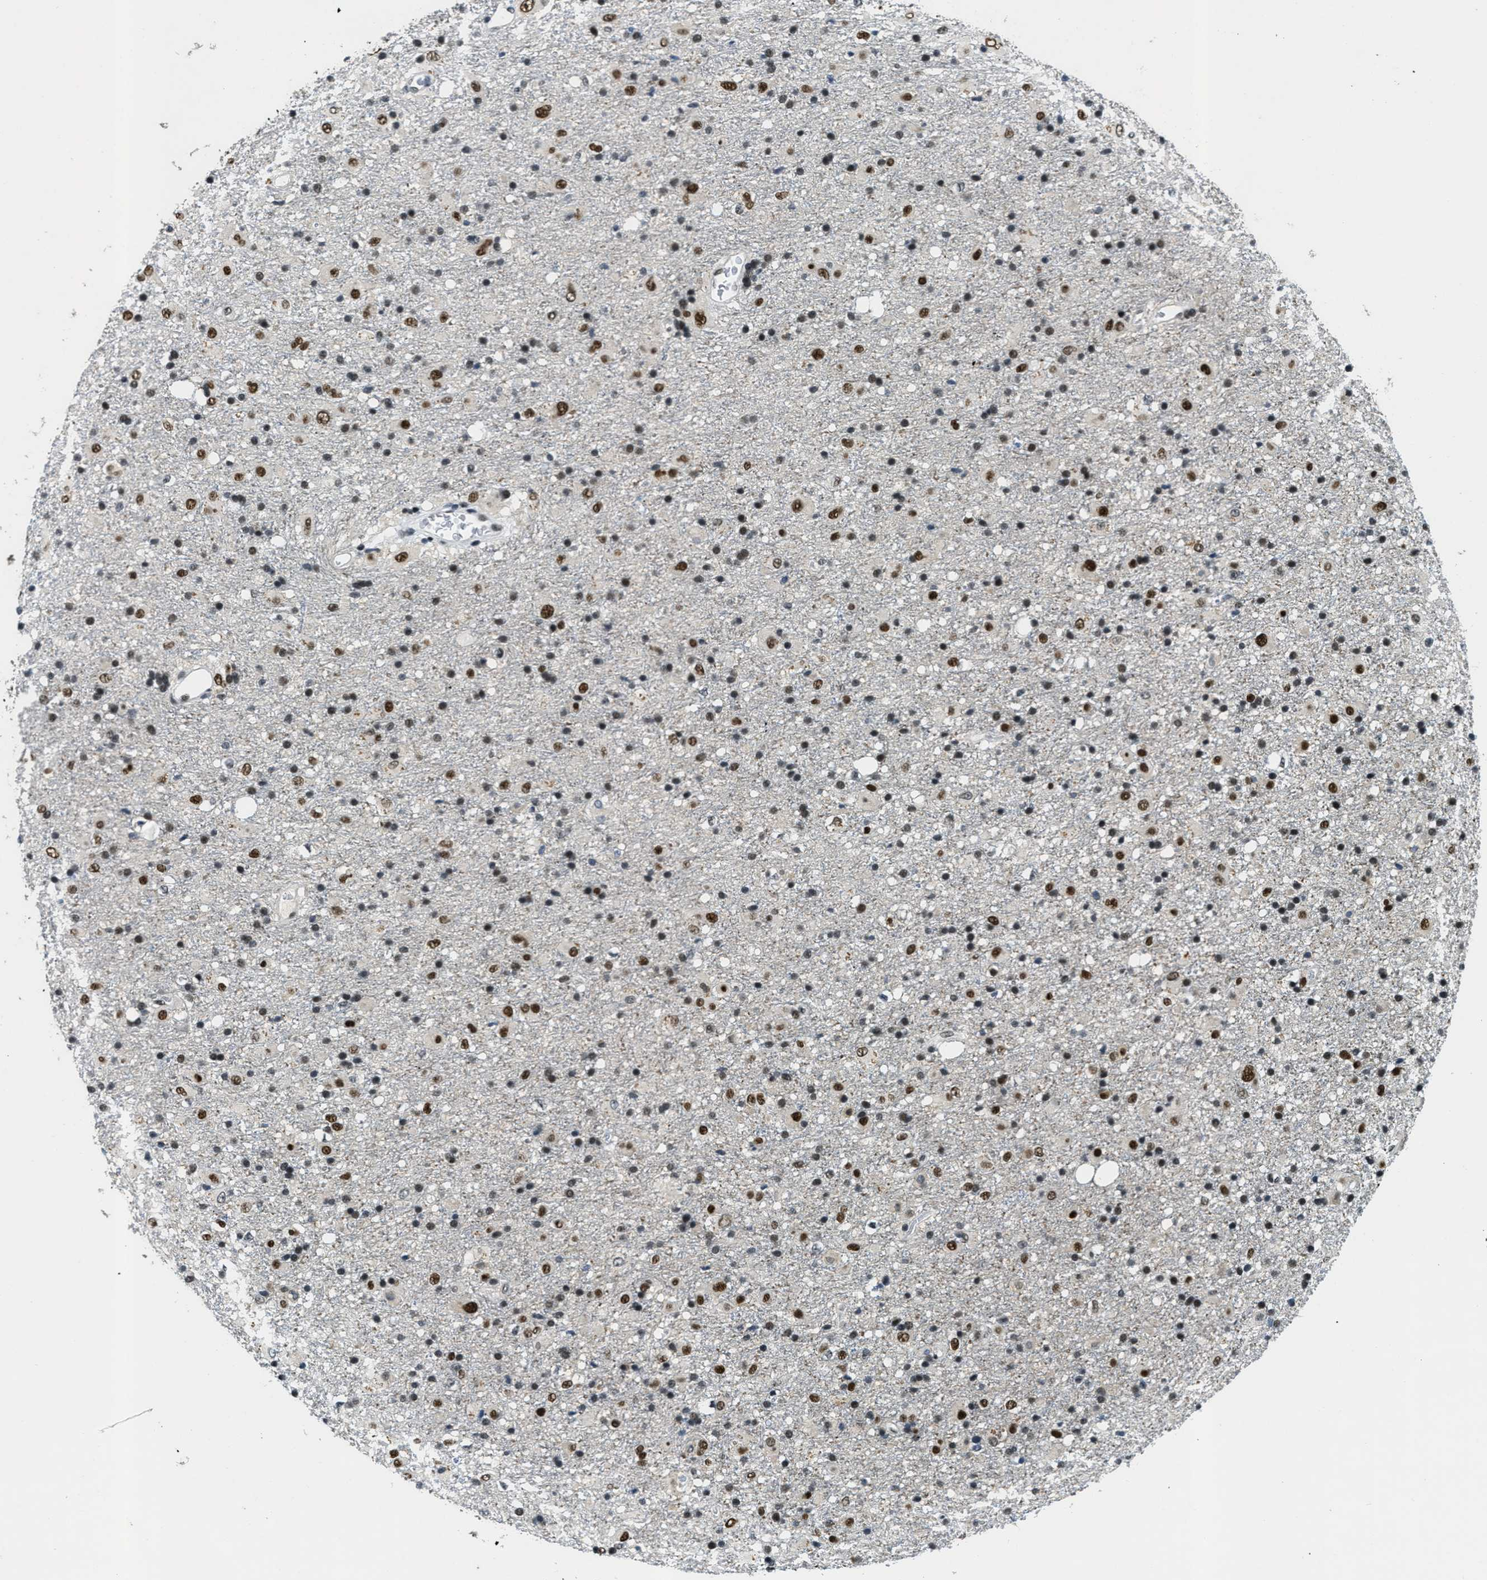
{"staining": {"intensity": "strong", "quantity": "25%-75%", "location": "nuclear"}, "tissue": "glioma", "cell_type": "Tumor cells", "image_type": "cancer", "snomed": [{"axis": "morphology", "description": "Glioma, malignant, Low grade"}, {"axis": "topography", "description": "Brain"}], "caption": "Malignant low-grade glioma tissue shows strong nuclear expression in about 25%-75% of tumor cells", "gene": "SSB", "patient": {"sex": "male", "age": 65}}